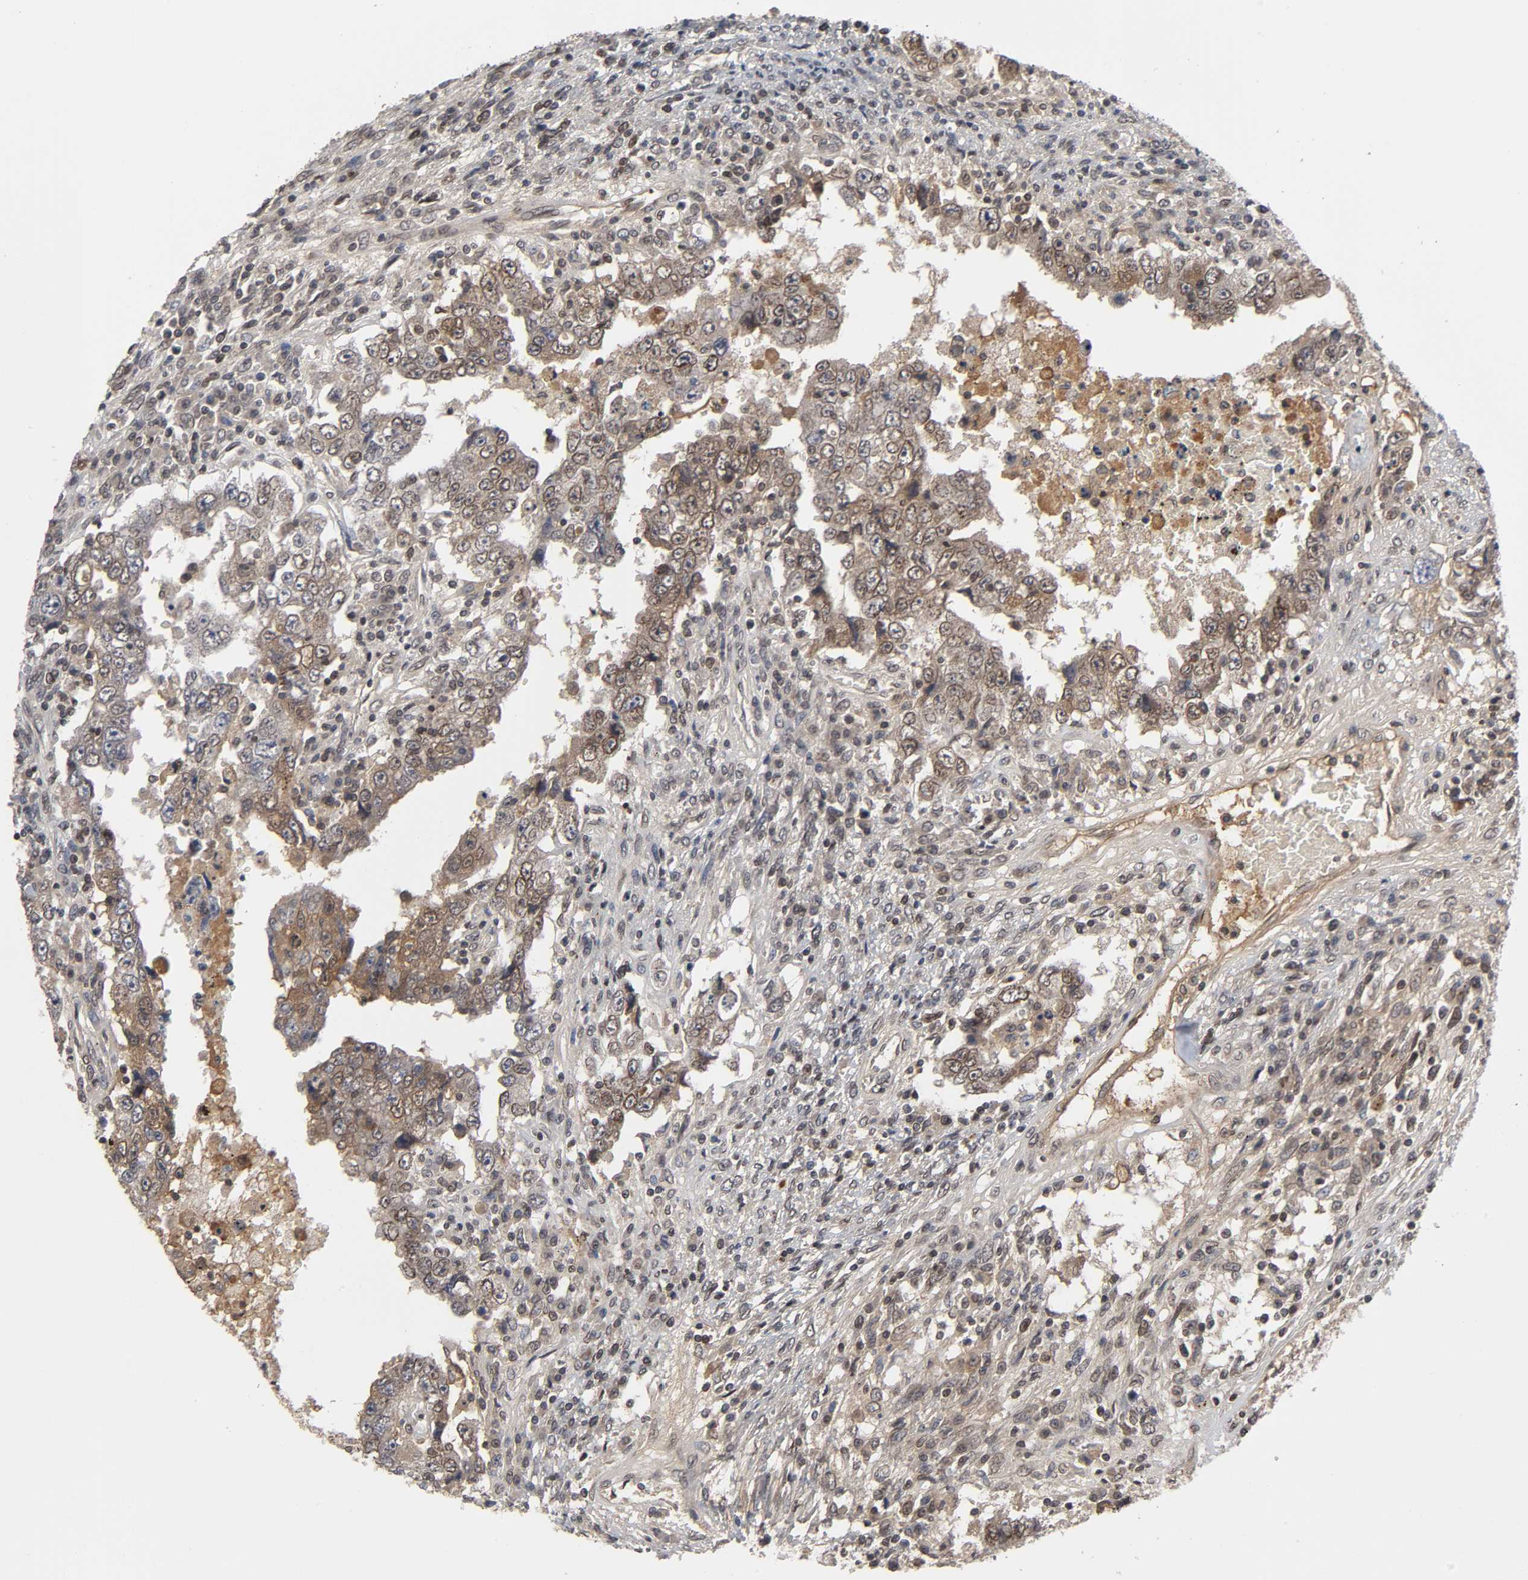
{"staining": {"intensity": "moderate", "quantity": ">75%", "location": "cytoplasmic/membranous,nuclear"}, "tissue": "testis cancer", "cell_type": "Tumor cells", "image_type": "cancer", "snomed": [{"axis": "morphology", "description": "Carcinoma, Embryonal, NOS"}, {"axis": "topography", "description": "Testis"}], "caption": "IHC photomicrograph of human testis cancer stained for a protein (brown), which shows medium levels of moderate cytoplasmic/membranous and nuclear staining in approximately >75% of tumor cells.", "gene": "CPN2", "patient": {"sex": "male", "age": 26}}